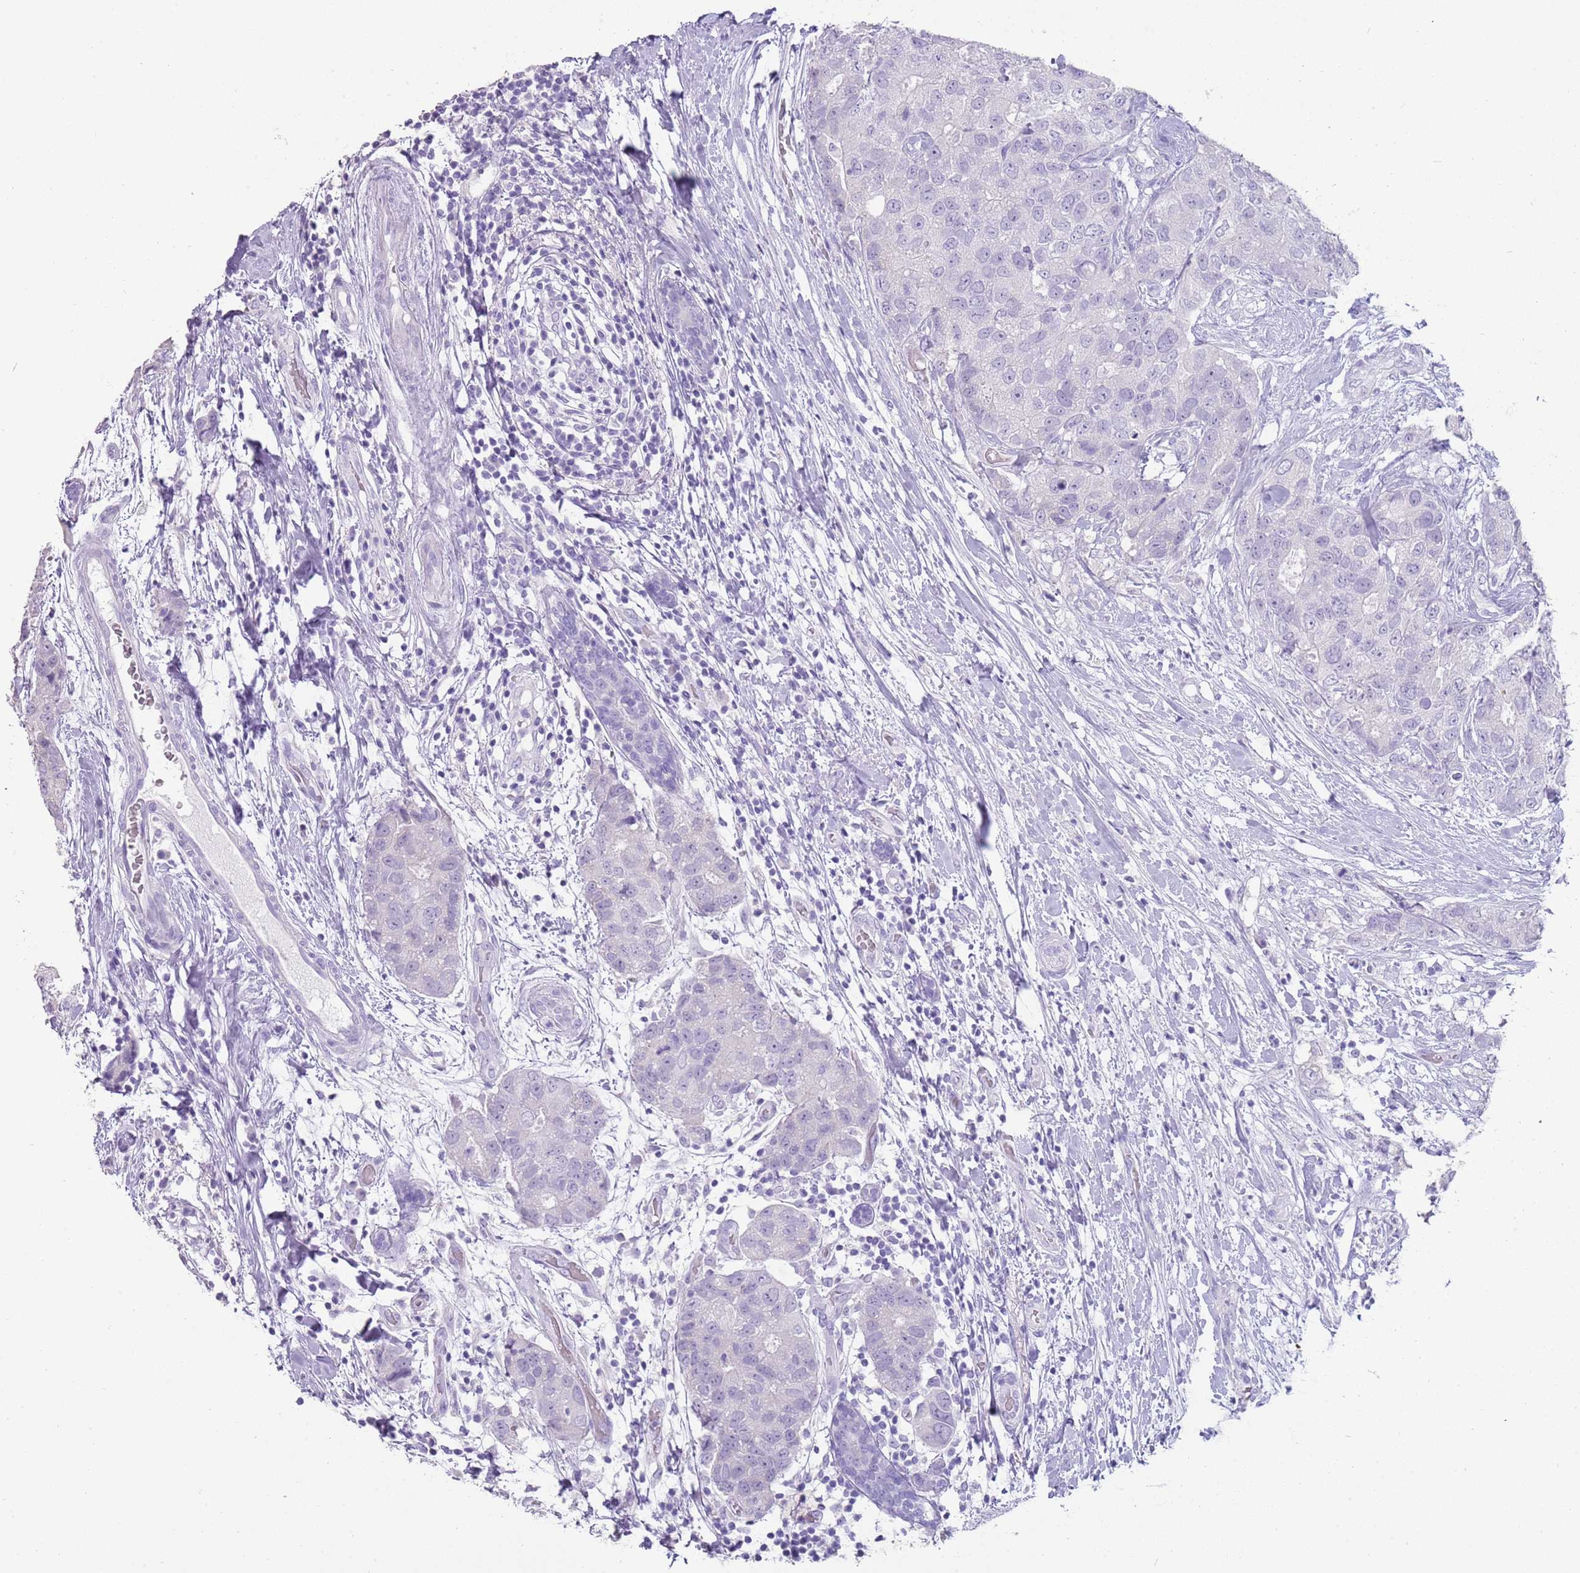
{"staining": {"intensity": "negative", "quantity": "none", "location": "none"}, "tissue": "breast cancer", "cell_type": "Tumor cells", "image_type": "cancer", "snomed": [{"axis": "morphology", "description": "Duct carcinoma"}, {"axis": "topography", "description": "Breast"}], "caption": "DAB (3,3'-diaminobenzidine) immunohistochemical staining of breast cancer (infiltrating ductal carcinoma) exhibits no significant positivity in tumor cells. (DAB (3,3'-diaminobenzidine) immunohistochemistry visualized using brightfield microscopy, high magnification).", "gene": "NBPF3", "patient": {"sex": "female", "age": 62}}